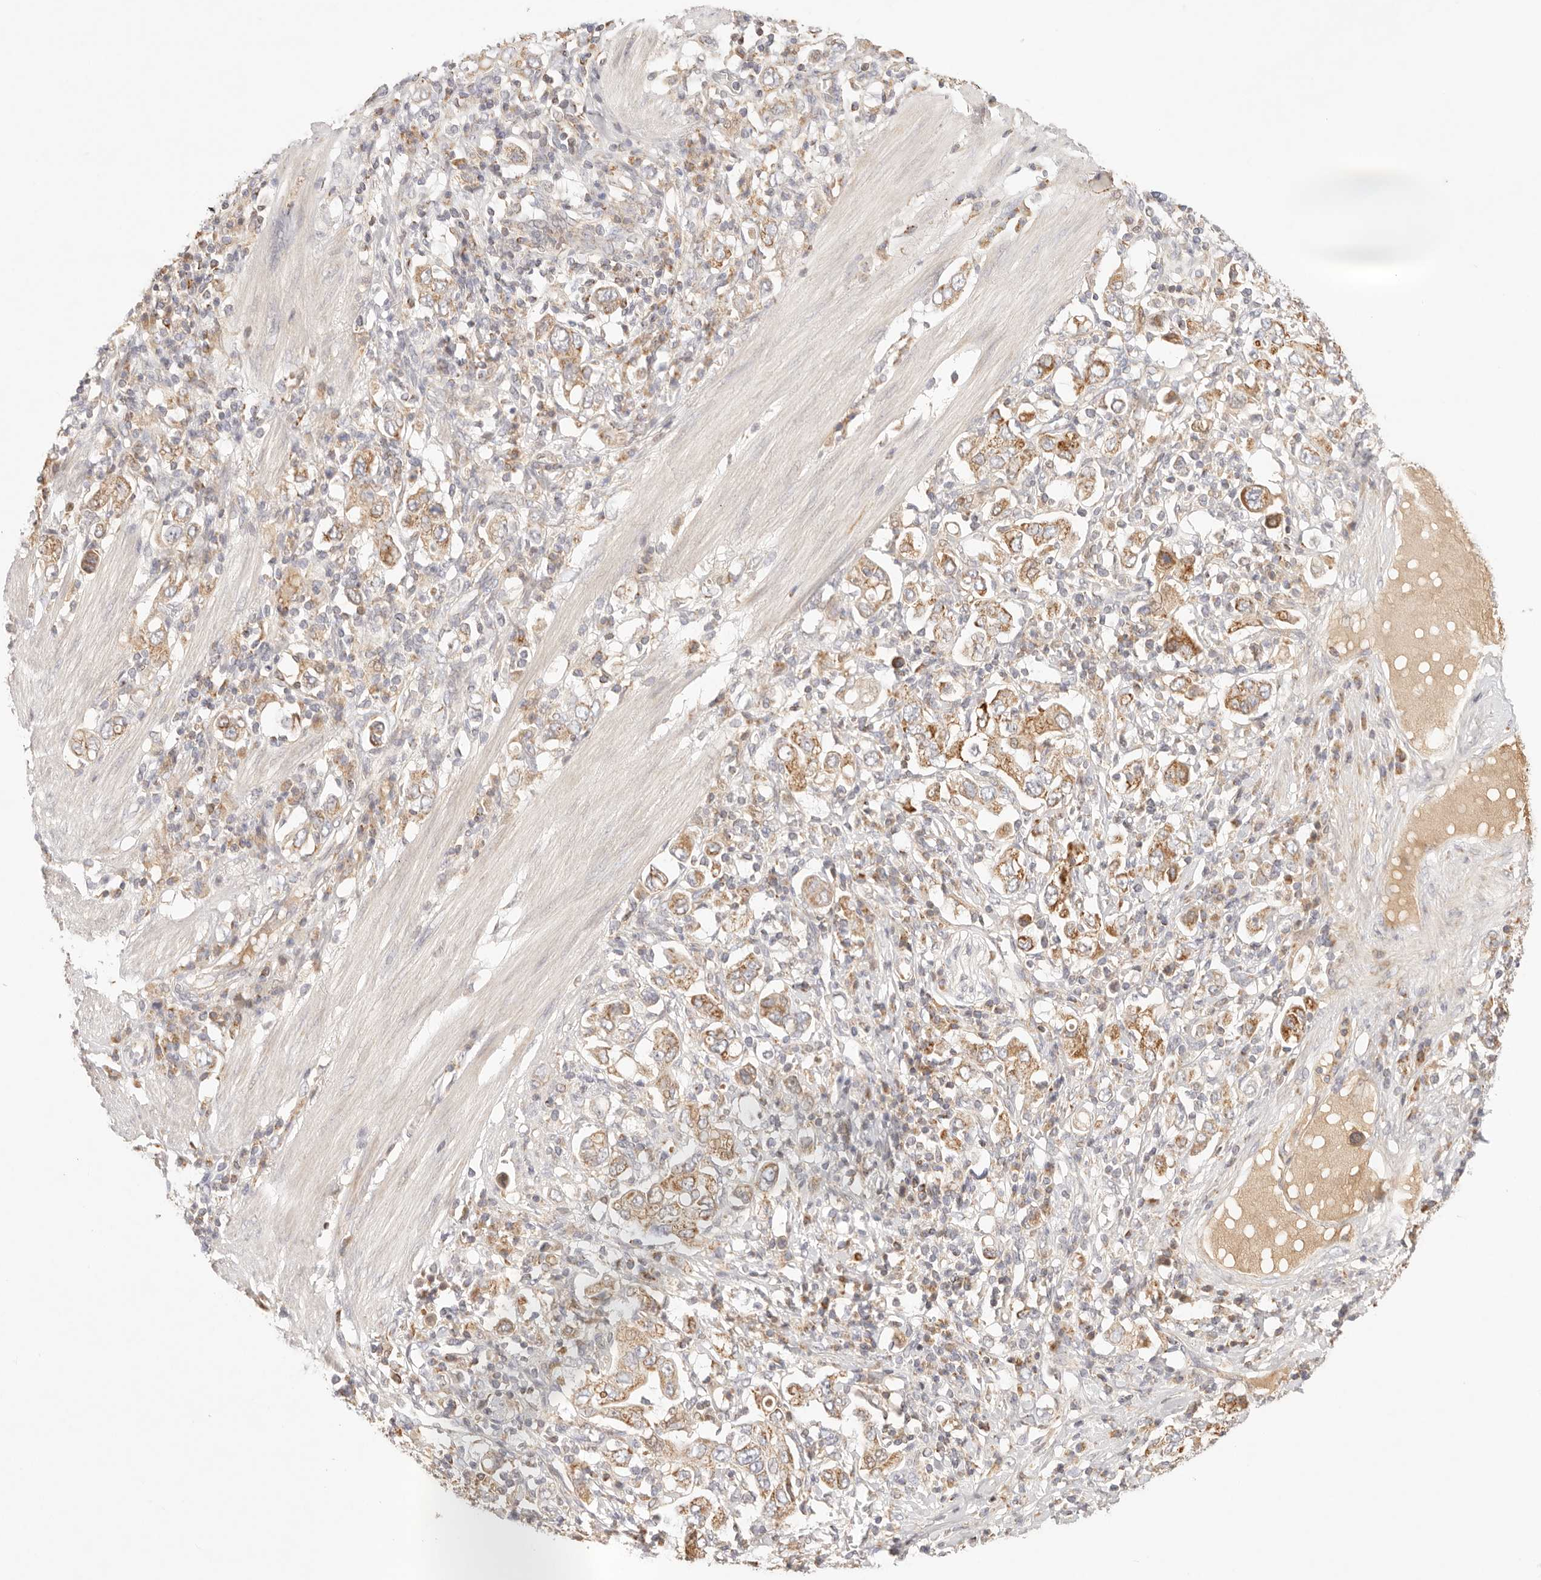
{"staining": {"intensity": "moderate", "quantity": ">75%", "location": "cytoplasmic/membranous"}, "tissue": "stomach cancer", "cell_type": "Tumor cells", "image_type": "cancer", "snomed": [{"axis": "morphology", "description": "Adenocarcinoma, NOS"}, {"axis": "topography", "description": "Stomach, upper"}], "caption": "Immunohistochemical staining of human stomach adenocarcinoma displays moderate cytoplasmic/membranous protein positivity in approximately >75% of tumor cells.", "gene": "COA6", "patient": {"sex": "male", "age": 62}}